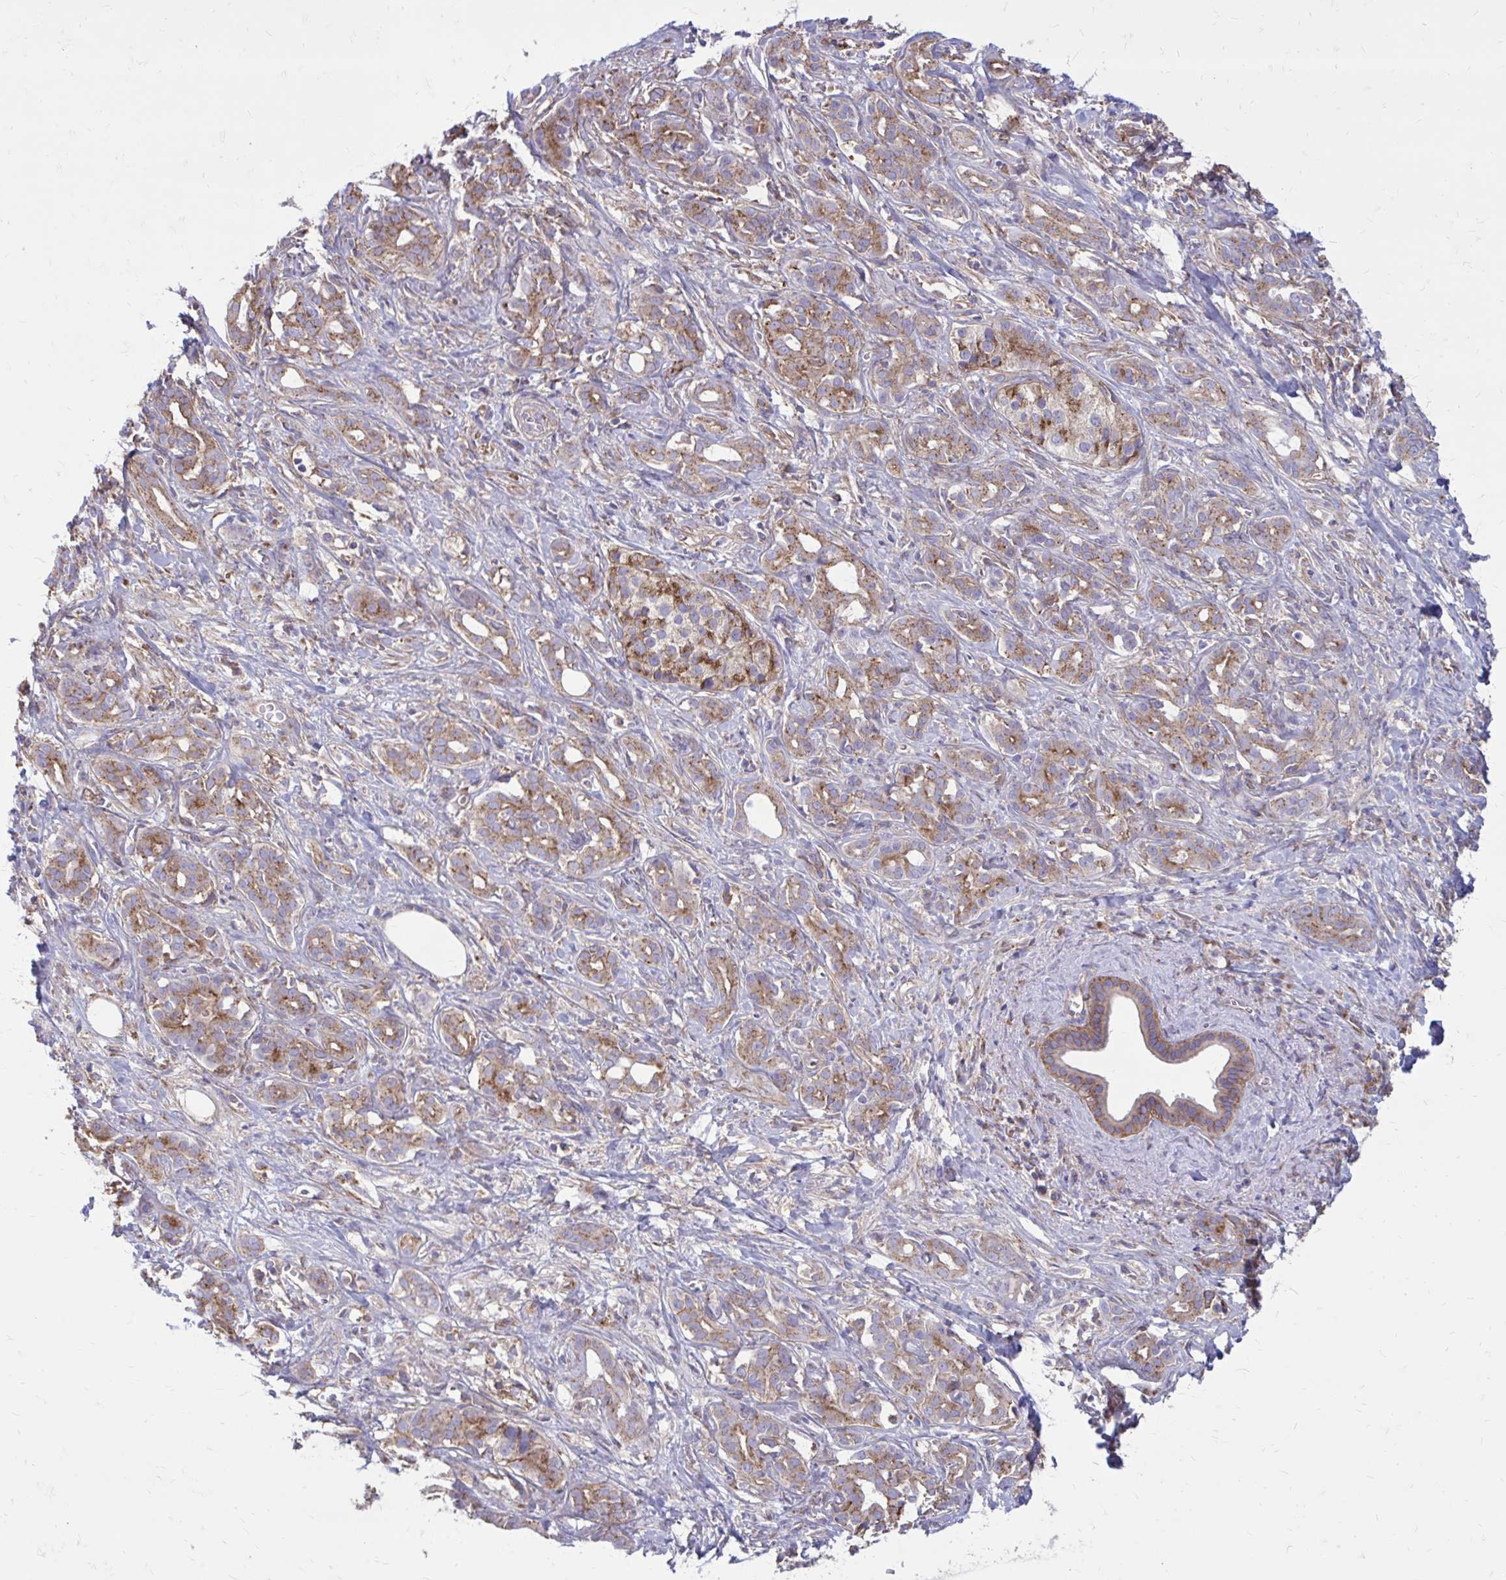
{"staining": {"intensity": "weak", "quantity": ">75%", "location": "cytoplasmic/membranous"}, "tissue": "pancreatic cancer", "cell_type": "Tumor cells", "image_type": "cancer", "snomed": [{"axis": "morphology", "description": "Adenocarcinoma, NOS"}, {"axis": "topography", "description": "Pancreas"}], "caption": "Protein staining by immunohistochemistry (IHC) demonstrates weak cytoplasmic/membranous positivity in about >75% of tumor cells in pancreatic adenocarcinoma.", "gene": "CLTA", "patient": {"sex": "male", "age": 61}}